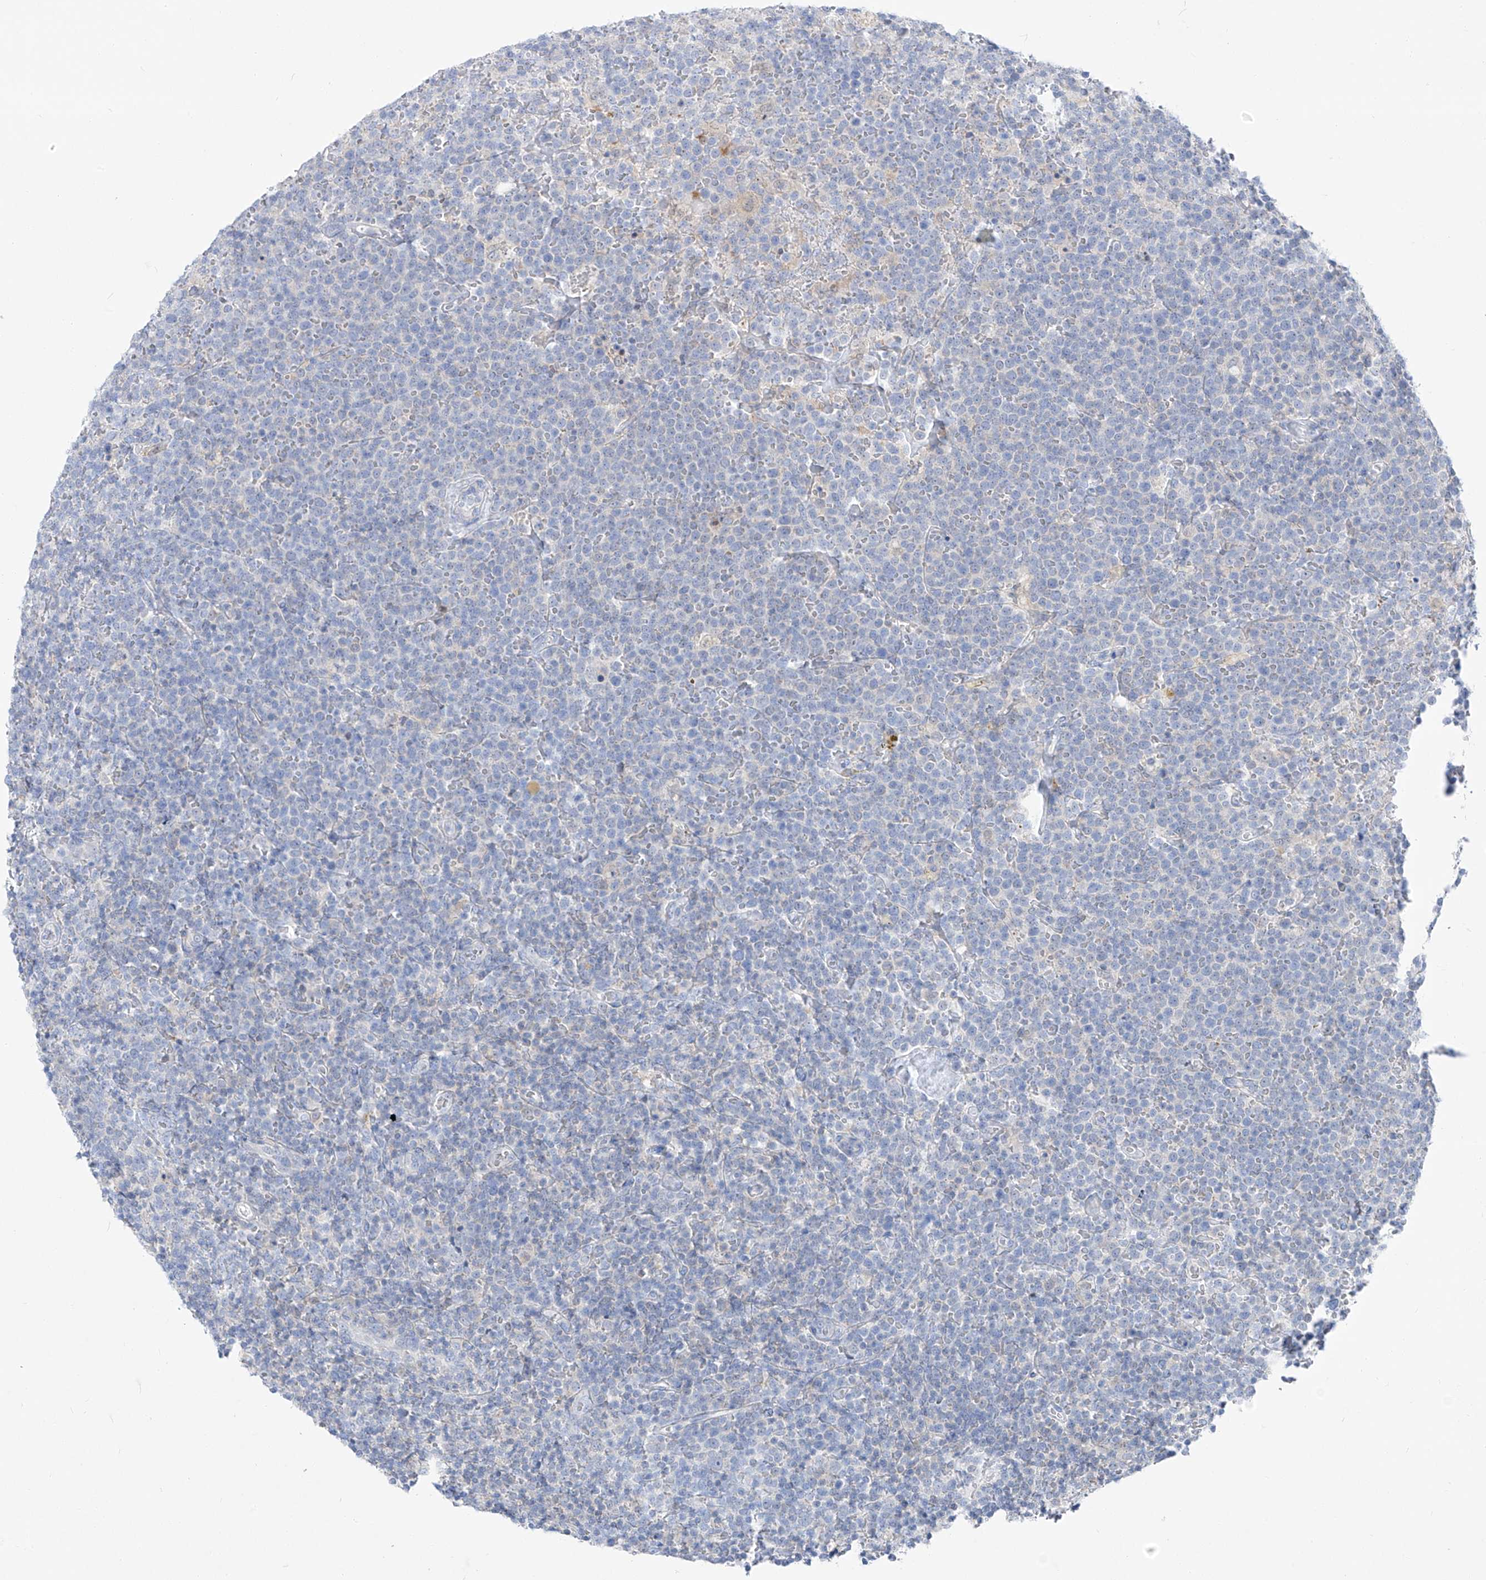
{"staining": {"intensity": "negative", "quantity": "none", "location": "none"}, "tissue": "lymphoma", "cell_type": "Tumor cells", "image_type": "cancer", "snomed": [{"axis": "morphology", "description": "Malignant lymphoma, non-Hodgkin's type, High grade"}, {"axis": "topography", "description": "Lymph node"}], "caption": "A histopathology image of high-grade malignant lymphoma, non-Hodgkin's type stained for a protein exhibits no brown staining in tumor cells.", "gene": "UFL1", "patient": {"sex": "male", "age": 61}}